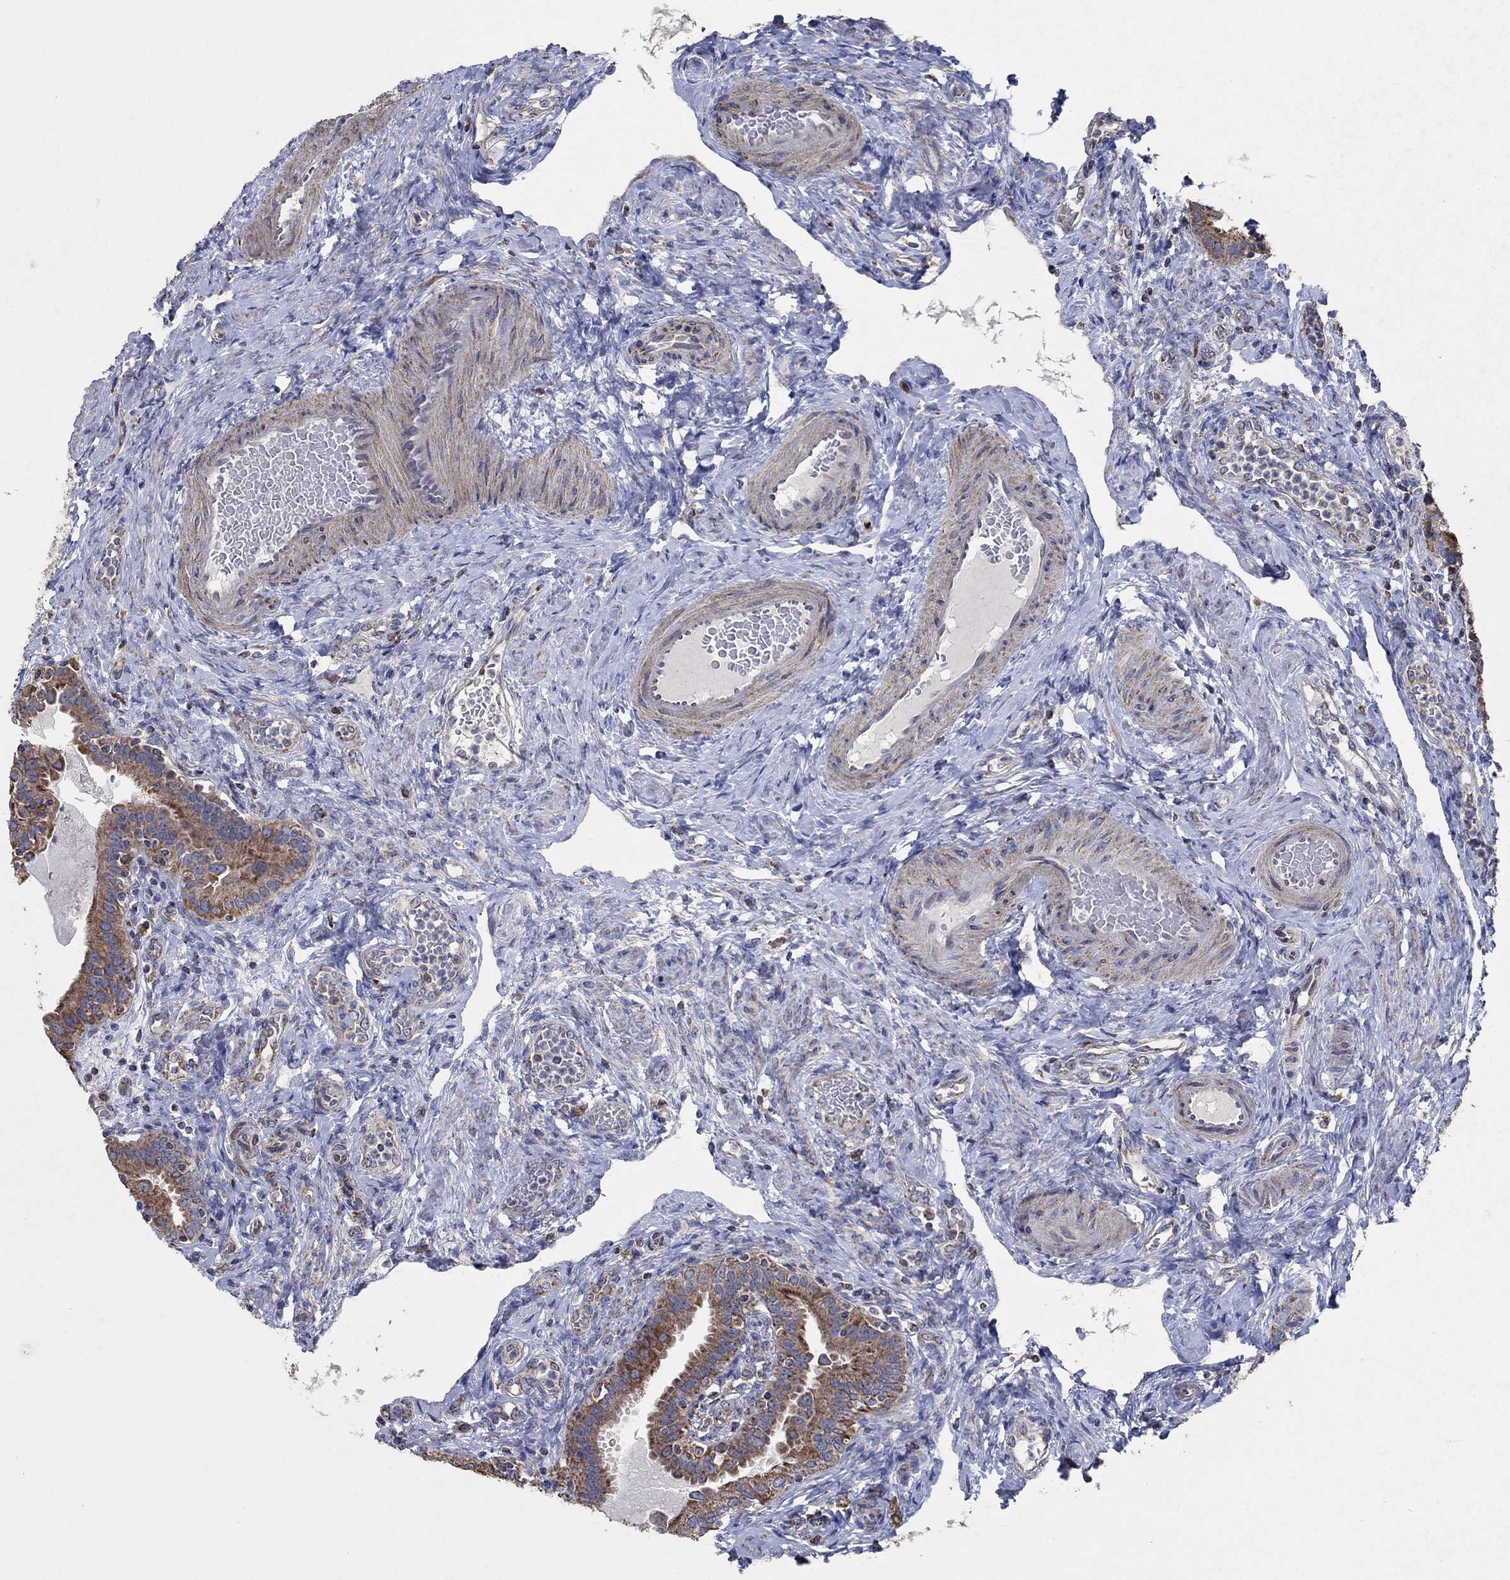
{"staining": {"intensity": "strong", "quantity": "<25%", "location": "cytoplasmic/membranous"}, "tissue": "fallopian tube", "cell_type": "Glandular cells", "image_type": "normal", "snomed": [{"axis": "morphology", "description": "Normal tissue, NOS"}, {"axis": "topography", "description": "Fallopian tube"}, {"axis": "topography", "description": "Ovary"}], "caption": "Glandular cells show medium levels of strong cytoplasmic/membranous positivity in approximately <25% of cells in benign human fallopian tube. (brown staining indicates protein expression, while blue staining denotes nuclei).", "gene": "NCEH1", "patient": {"sex": "female", "age": 41}}